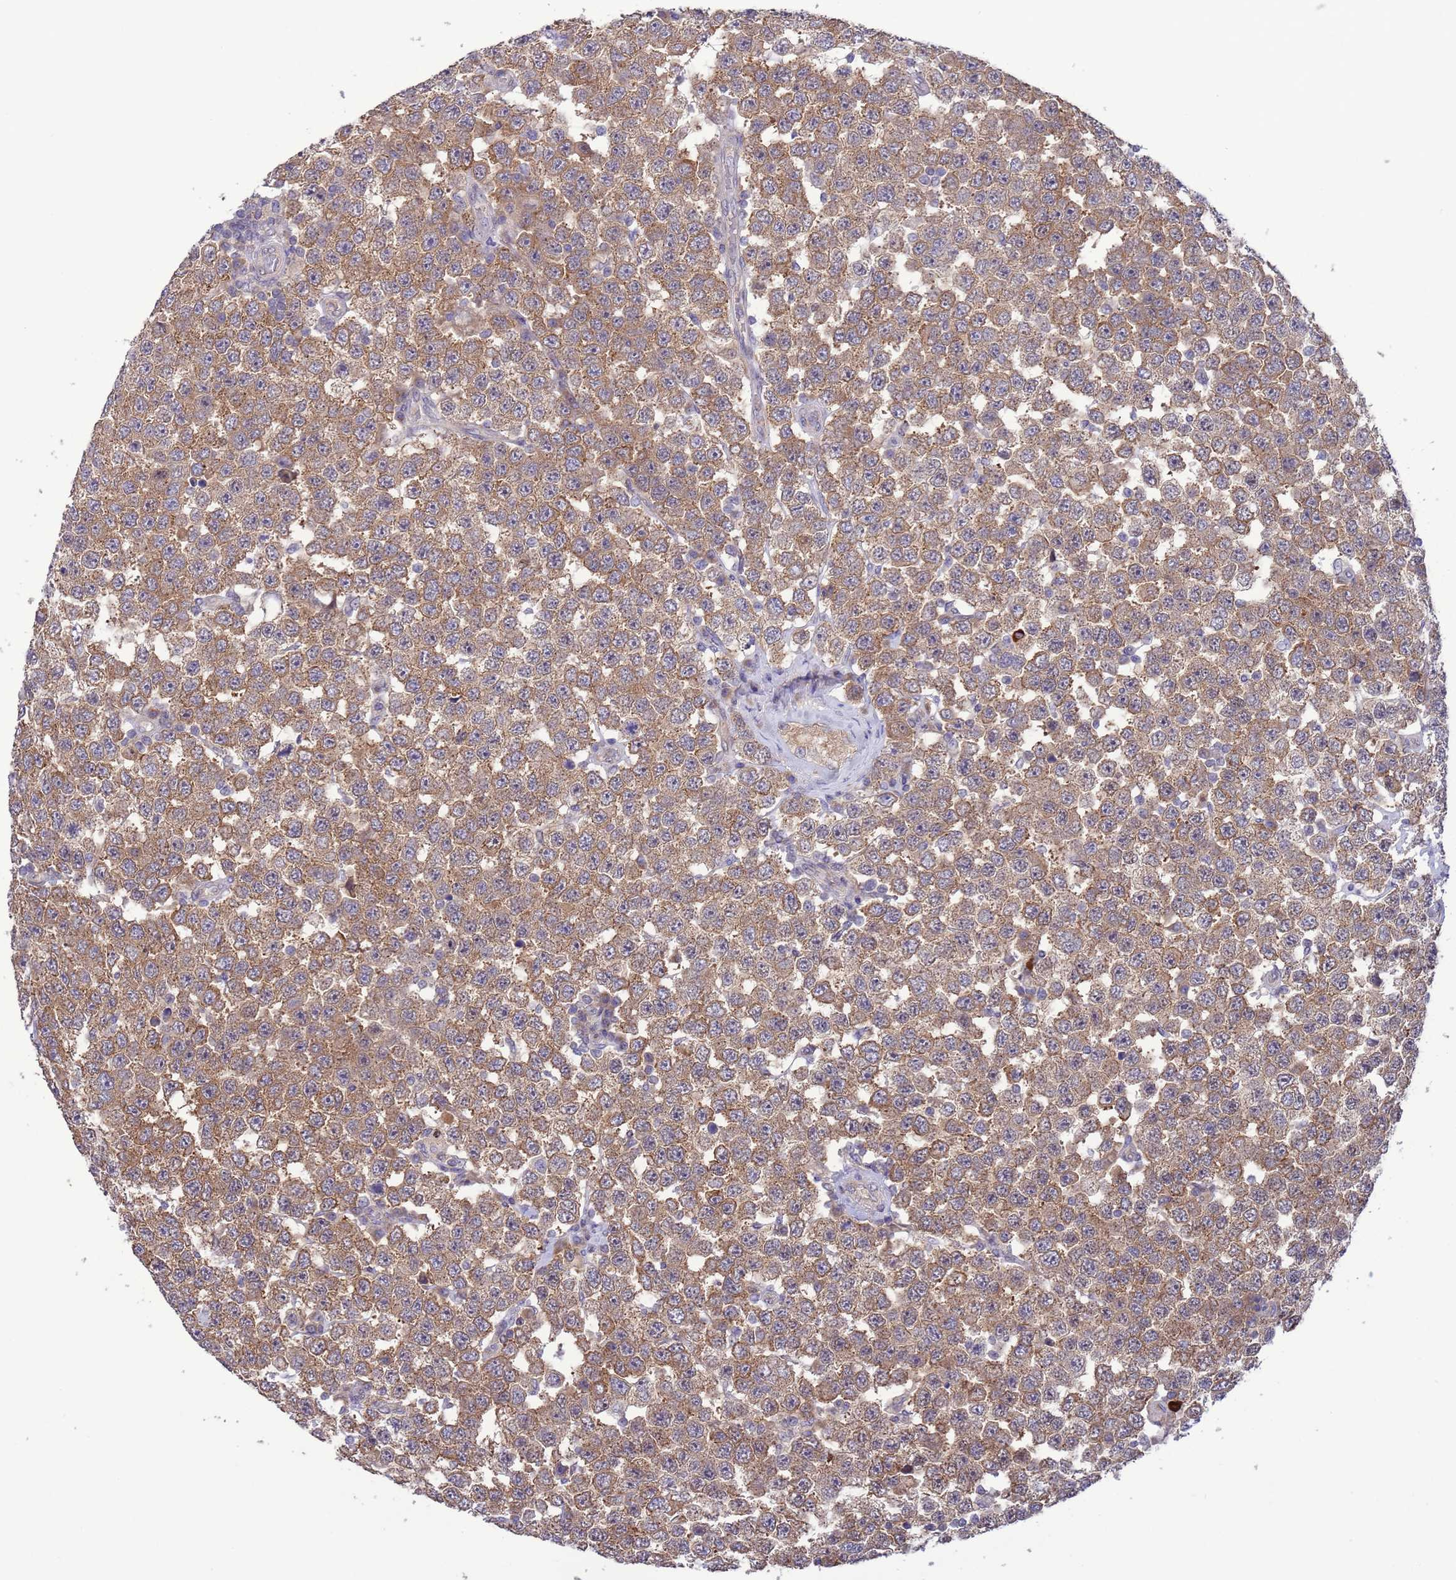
{"staining": {"intensity": "moderate", "quantity": ">75%", "location": "cytoplasmic/membranous"}, "tissue": "testis cancer", "cell_type": "Tumor cells", "image_type": "cancer", "snomed": [{"axis": "morphology", "description": "Seminoma, NOS"}, {"axis": "topography", "description": "Testis"}], "caption": "An immunohistochemistry (IHC) photomicrograph of neoplastic tissue is shown. Protein staining in brown labels moderate cytoplasmic/membranous positivity in testis seminoma within tumor cells.", "gene": "GJA10", "patient": {"sex": "male", "age": 28}}